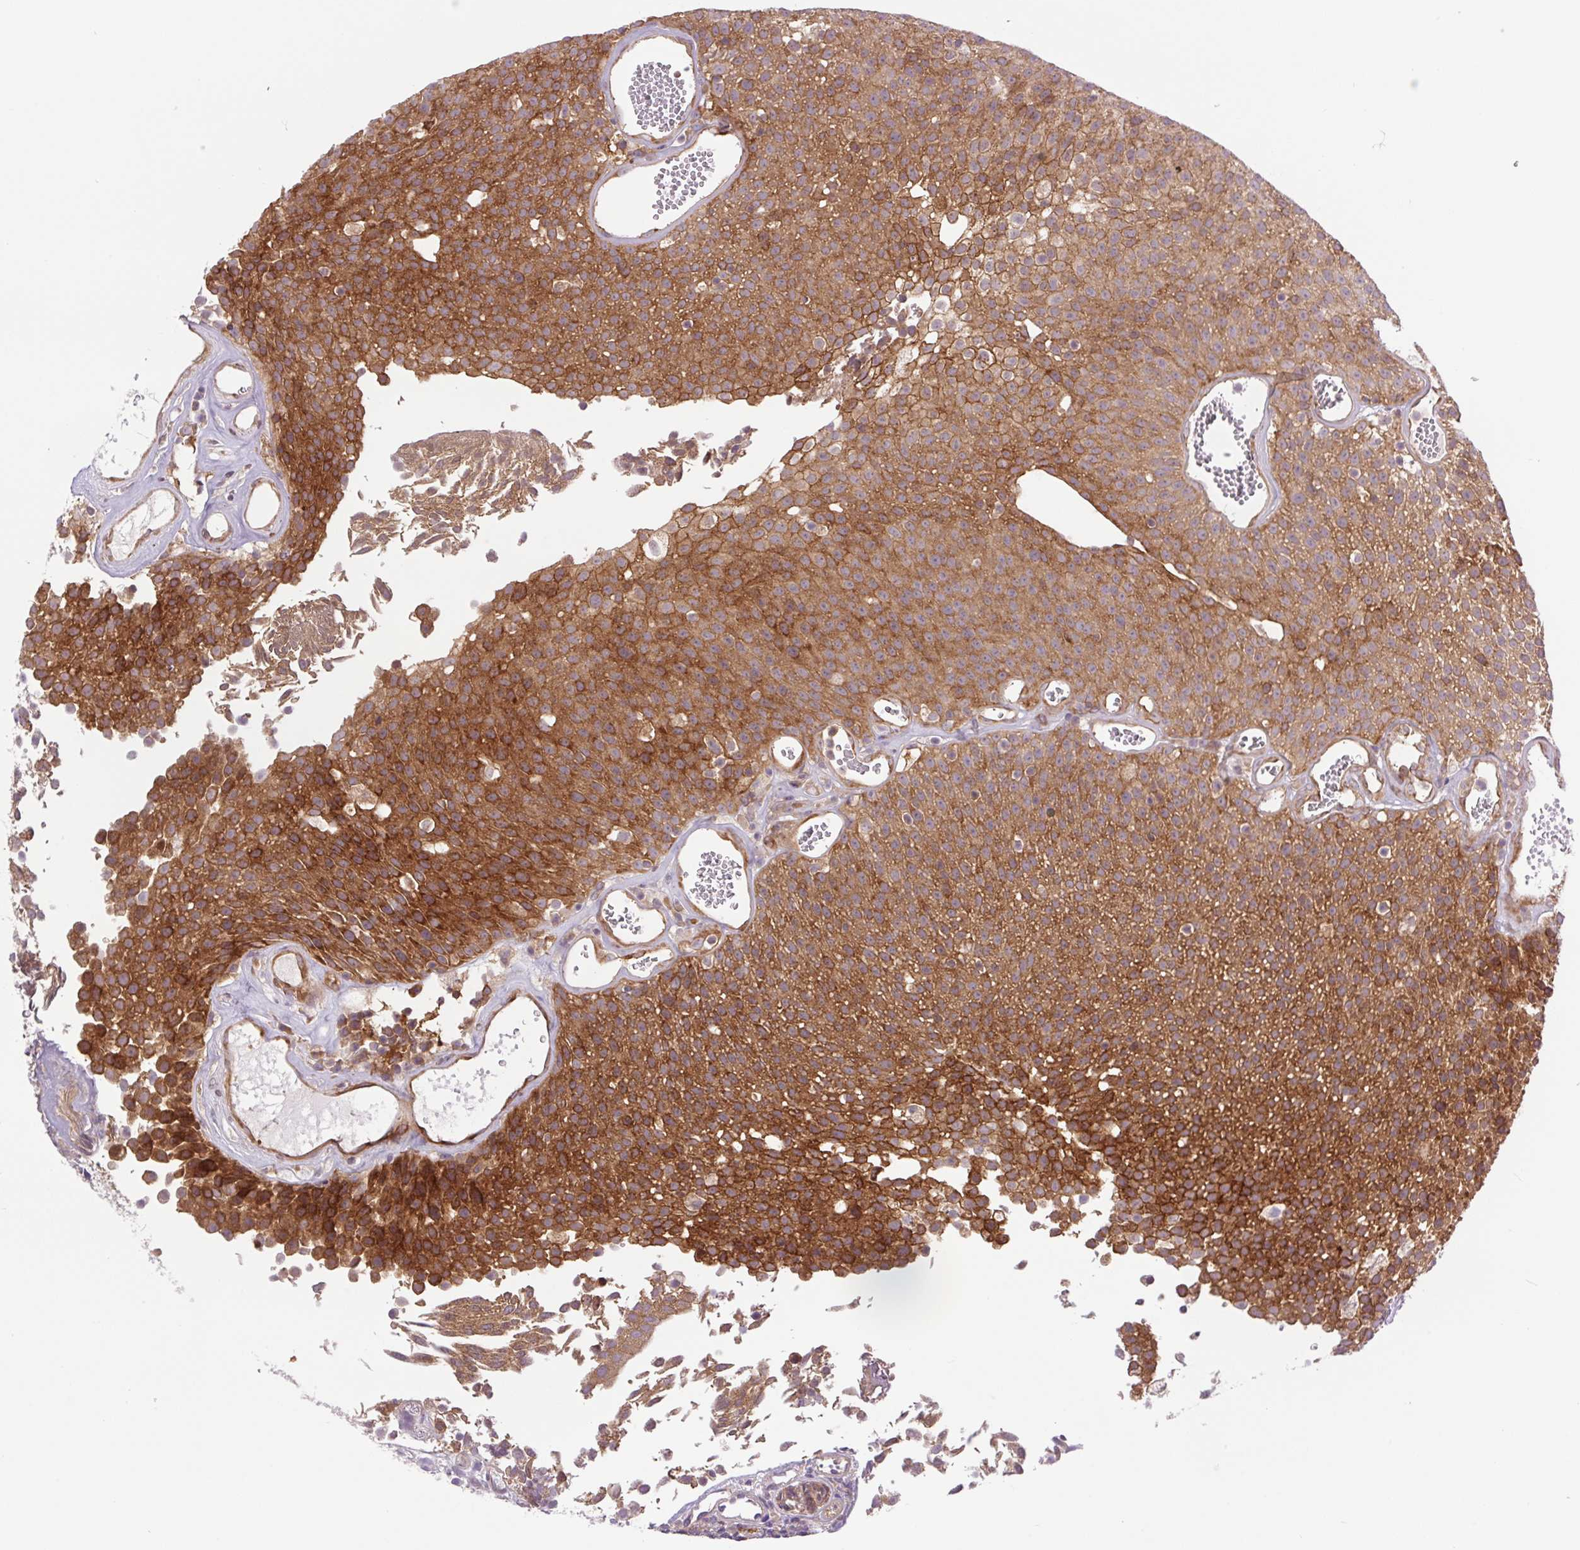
{"staining": {"intensity": "strong", "quantity": ">75%", "location": "cytoplasmic/membranous"}, "tissue": "urothelial cancer", "cell_type": "Tumor cells", "image_type": "cancer", "snomed": [{"axis": "morphology", "description": "Urothelial carcinoma, Low grade"}, {"axis": "topography", "description": "Urinary bladder"}], "caption": "Brown immunohistochemical staining in human urothelial cancer exhibits strong cytoplasmic/membranous expression in about >75% of tumor cells. Nuclei are stained in blue.", "gene": "MINK1", "patient": {"sex": "female", "age": 79}}